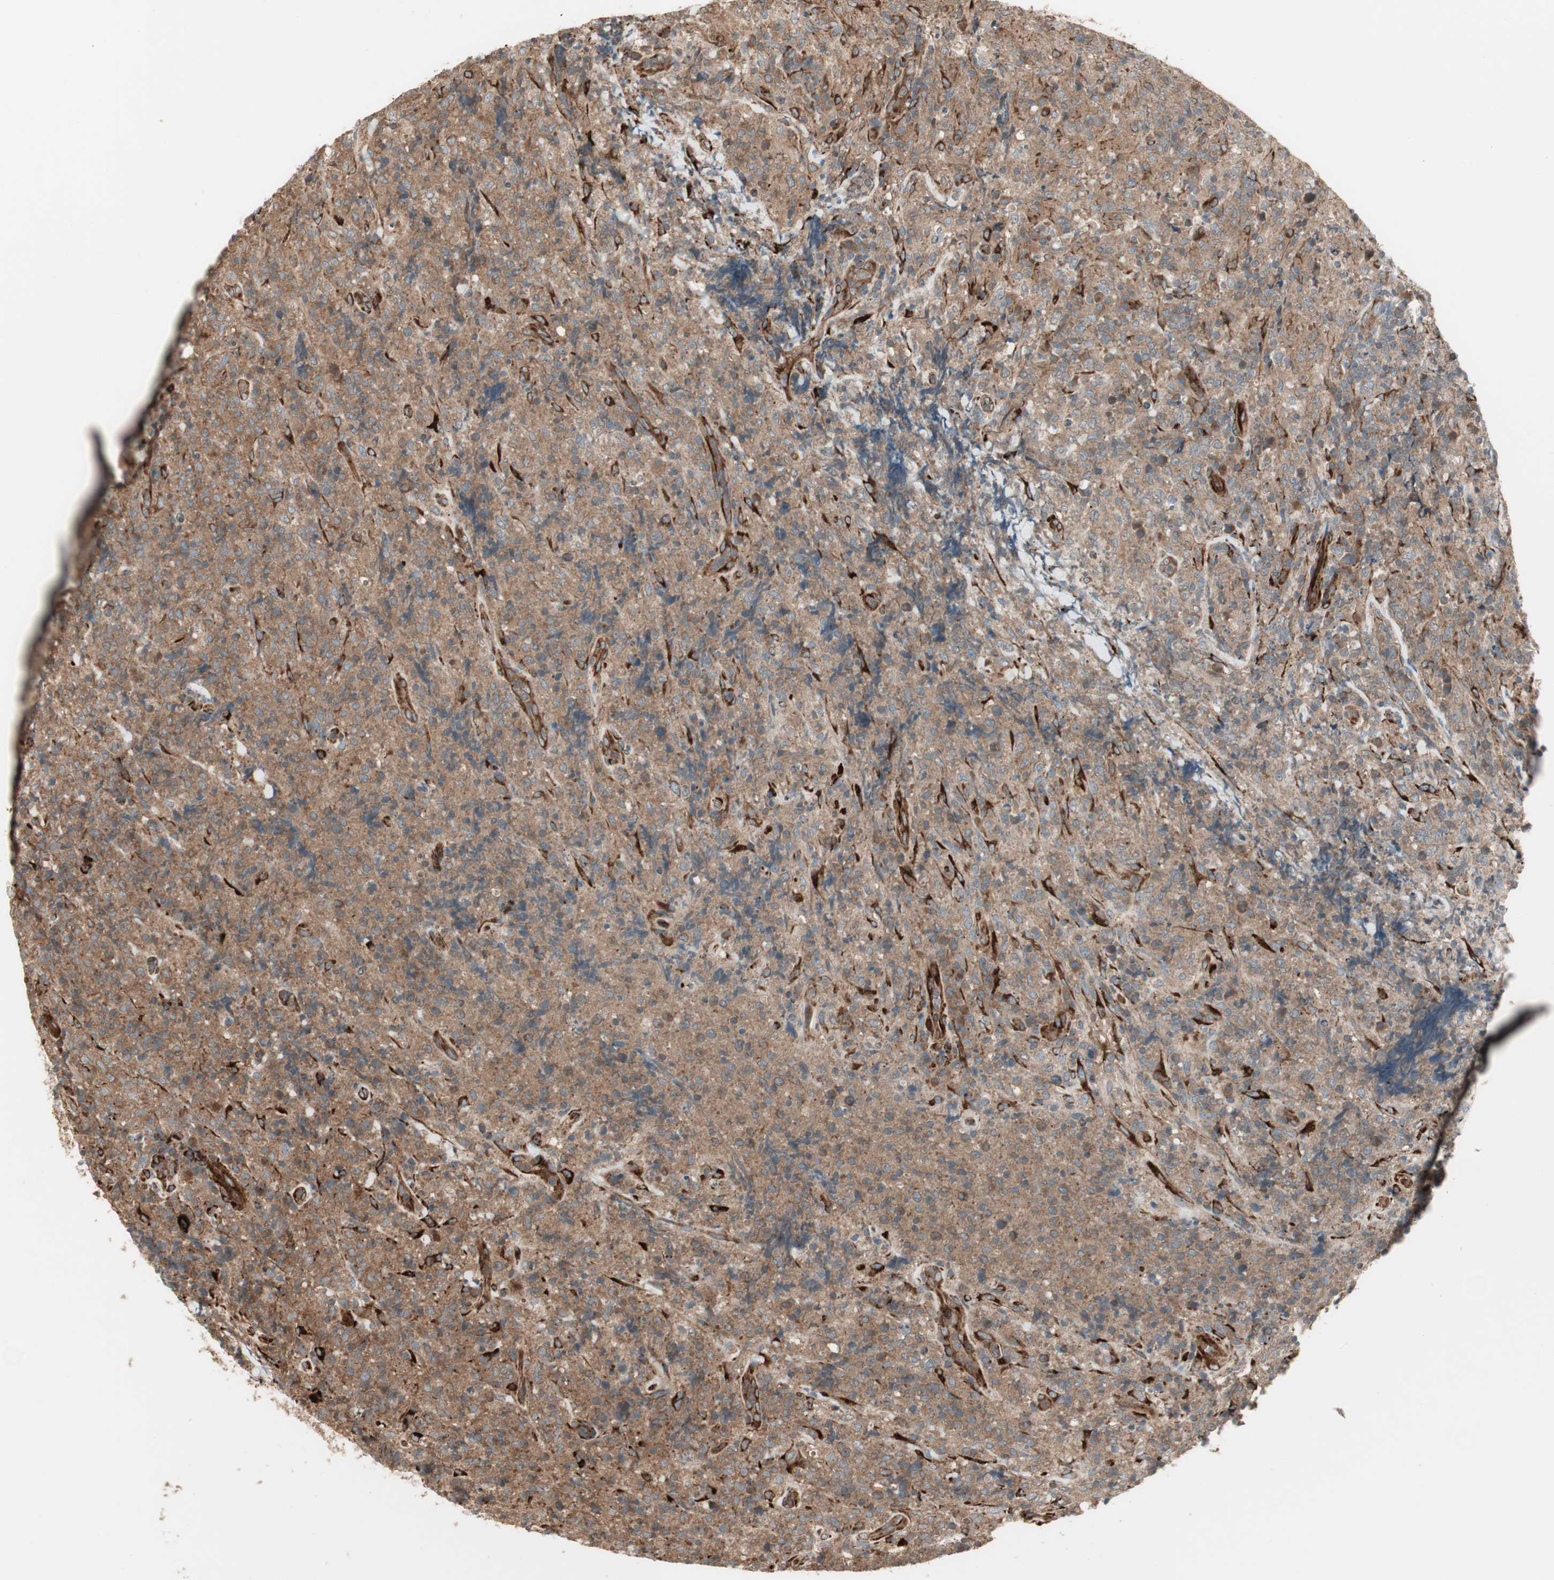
{"staining": {"intensity": "moderate", "quantity": ">75%", "location": "cytoplasmic/membranous"}, "tissue": "lymphoma", "cell_type": "Tumor cells", "image_type": "cancer", "snomed": [{"axis": "morphology", "description": "Malignant lymphoma, non-Hodgkin's type, High grade"}, {"axis": "topography", "description": "Tonsil"}], "caption": "Protein staining reveals moderate cytoplasmic/membranous expression in approximately >75% of tumor cells in high-grade malignant lymphoma, non-Hodgkin's type.", "gene": "PRKG1", "patient": {"sex": "female", "age": 36}}